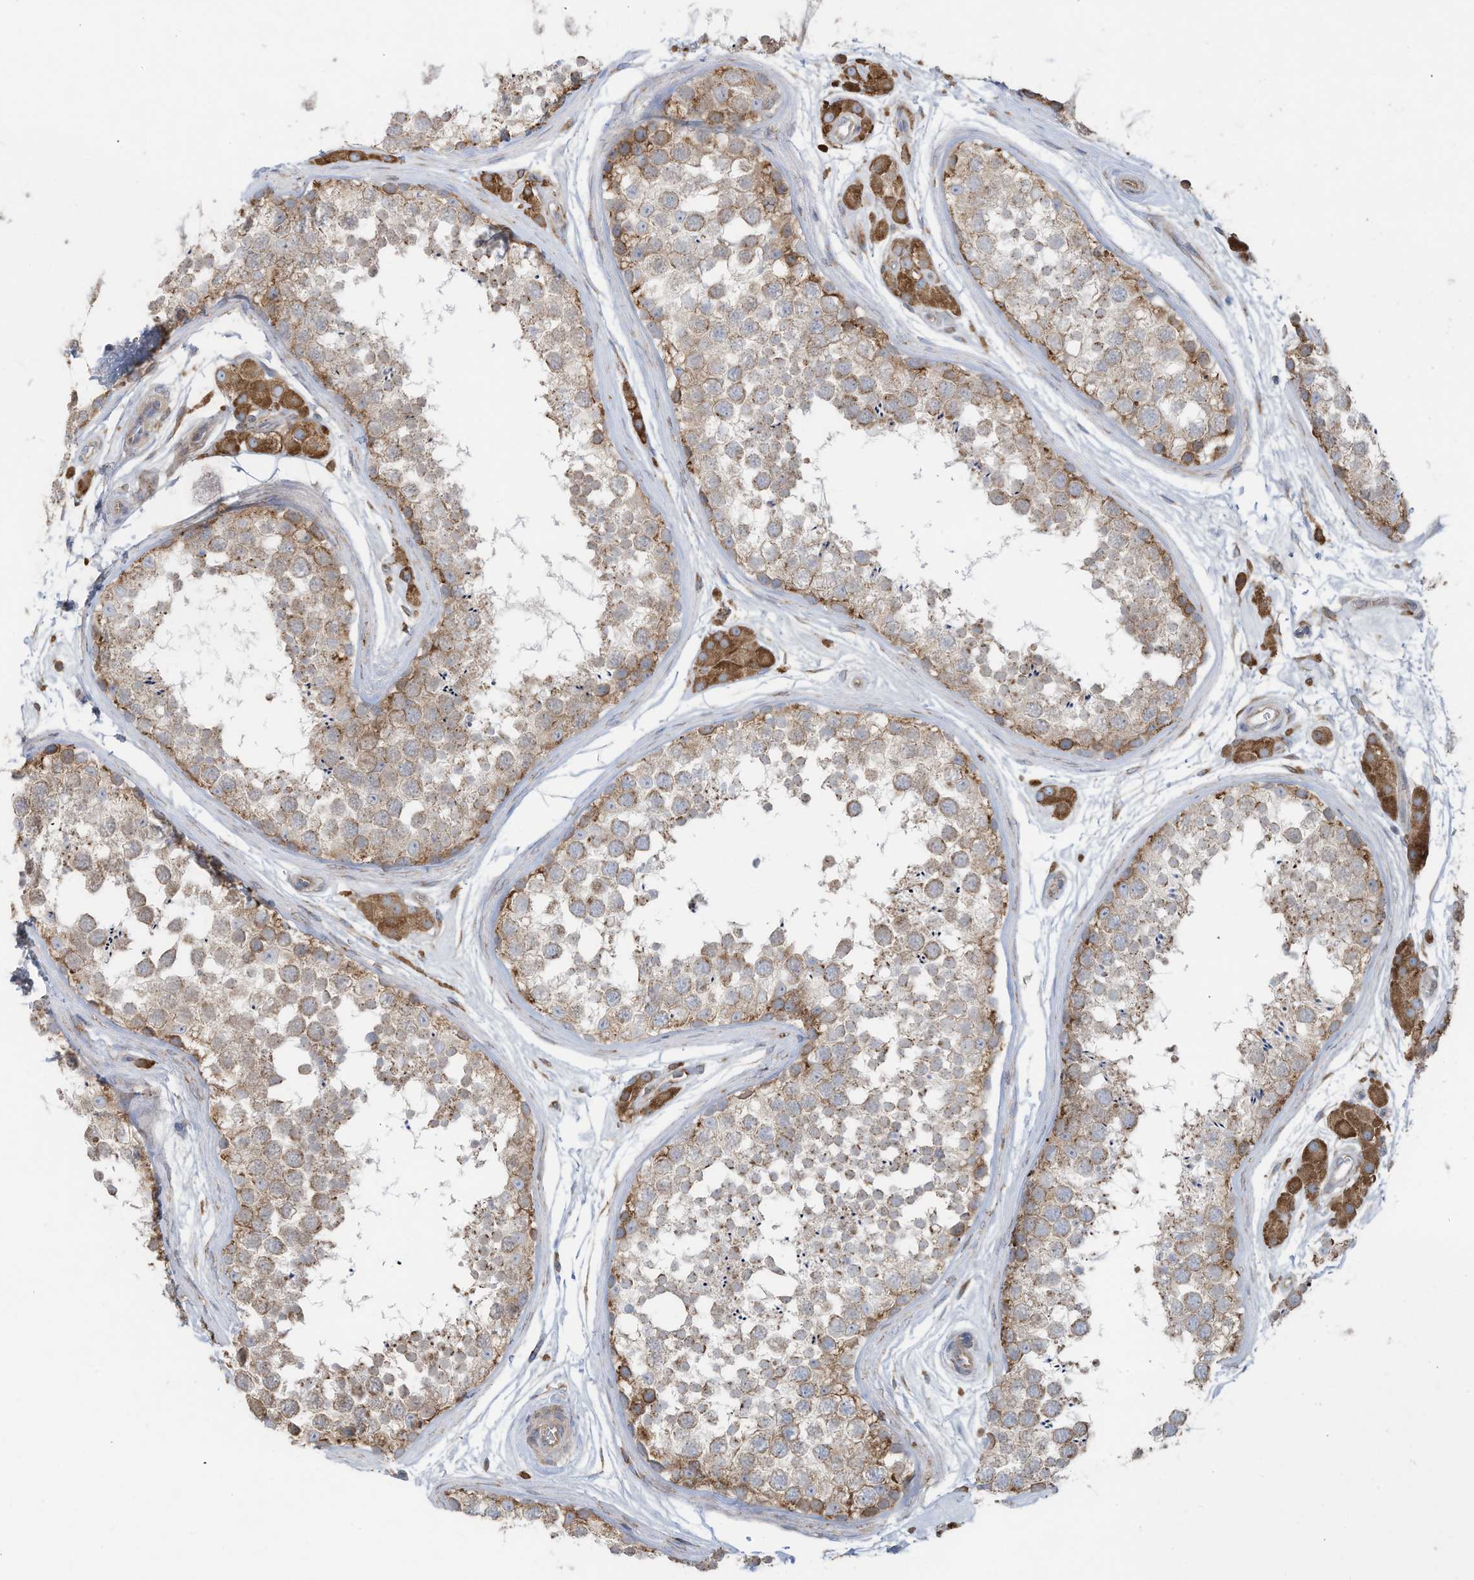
{"staining": {"intensity": "moderate", "quantity": "<25%", "location": "cytoplasmic/membranous"}, "tissue": "testis", "cell_type": "Cells in seminiferous ducts", "image_type": "normal", "snomed": [{"axis": "morphology", "description": "Normal tissue, NOS"}, {"axis": "topography", "description": "Testis"}], "caption": "Unremarkable testis reveals moderate cytoplasmic/membranous expression in about <25% of cells in seminiferous ducts, visualized by immunohistochemistry. (Brightfield microscopy of DAB IHC at high magnification).", "gene": "ZNF354C", "patient": {"sex": "male", "age": 56}}